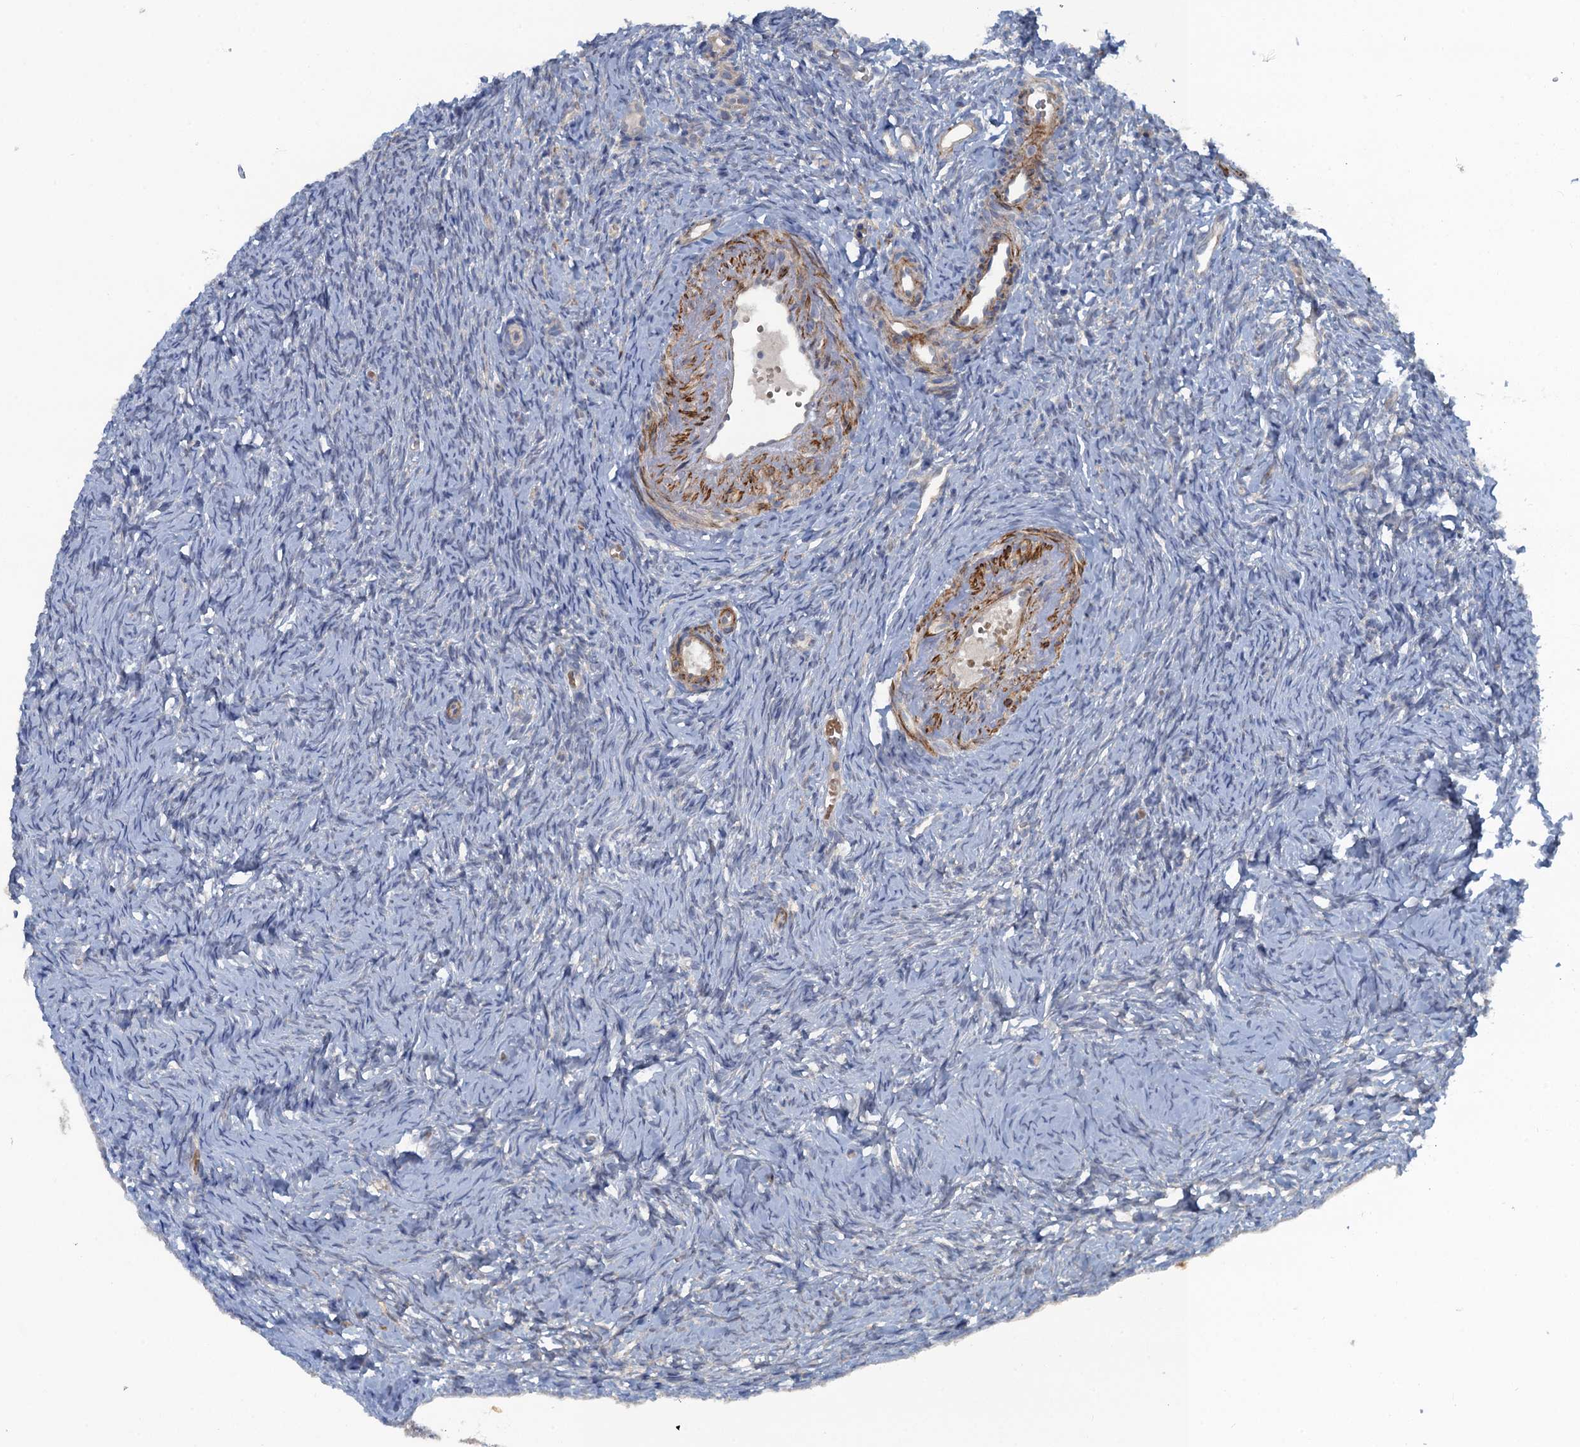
{"staining": {"intensity": "negative", "quantity": "none", "location": "none"}, "tissue": "ovary", "cell_type": "Ovarian stroma cells", "image_type": "normal", "snomed": [{"axis": "morphology", "description": "Normal tissue, NOS"}, {"axis": "topography", "description": "Ovary"}], "caption": "Protein analysis of unremarkable ovary displays no significant expression in ovarian stroma cells.", "gene": "MYO16", "patient": {"sex": "female", "age": 51}}